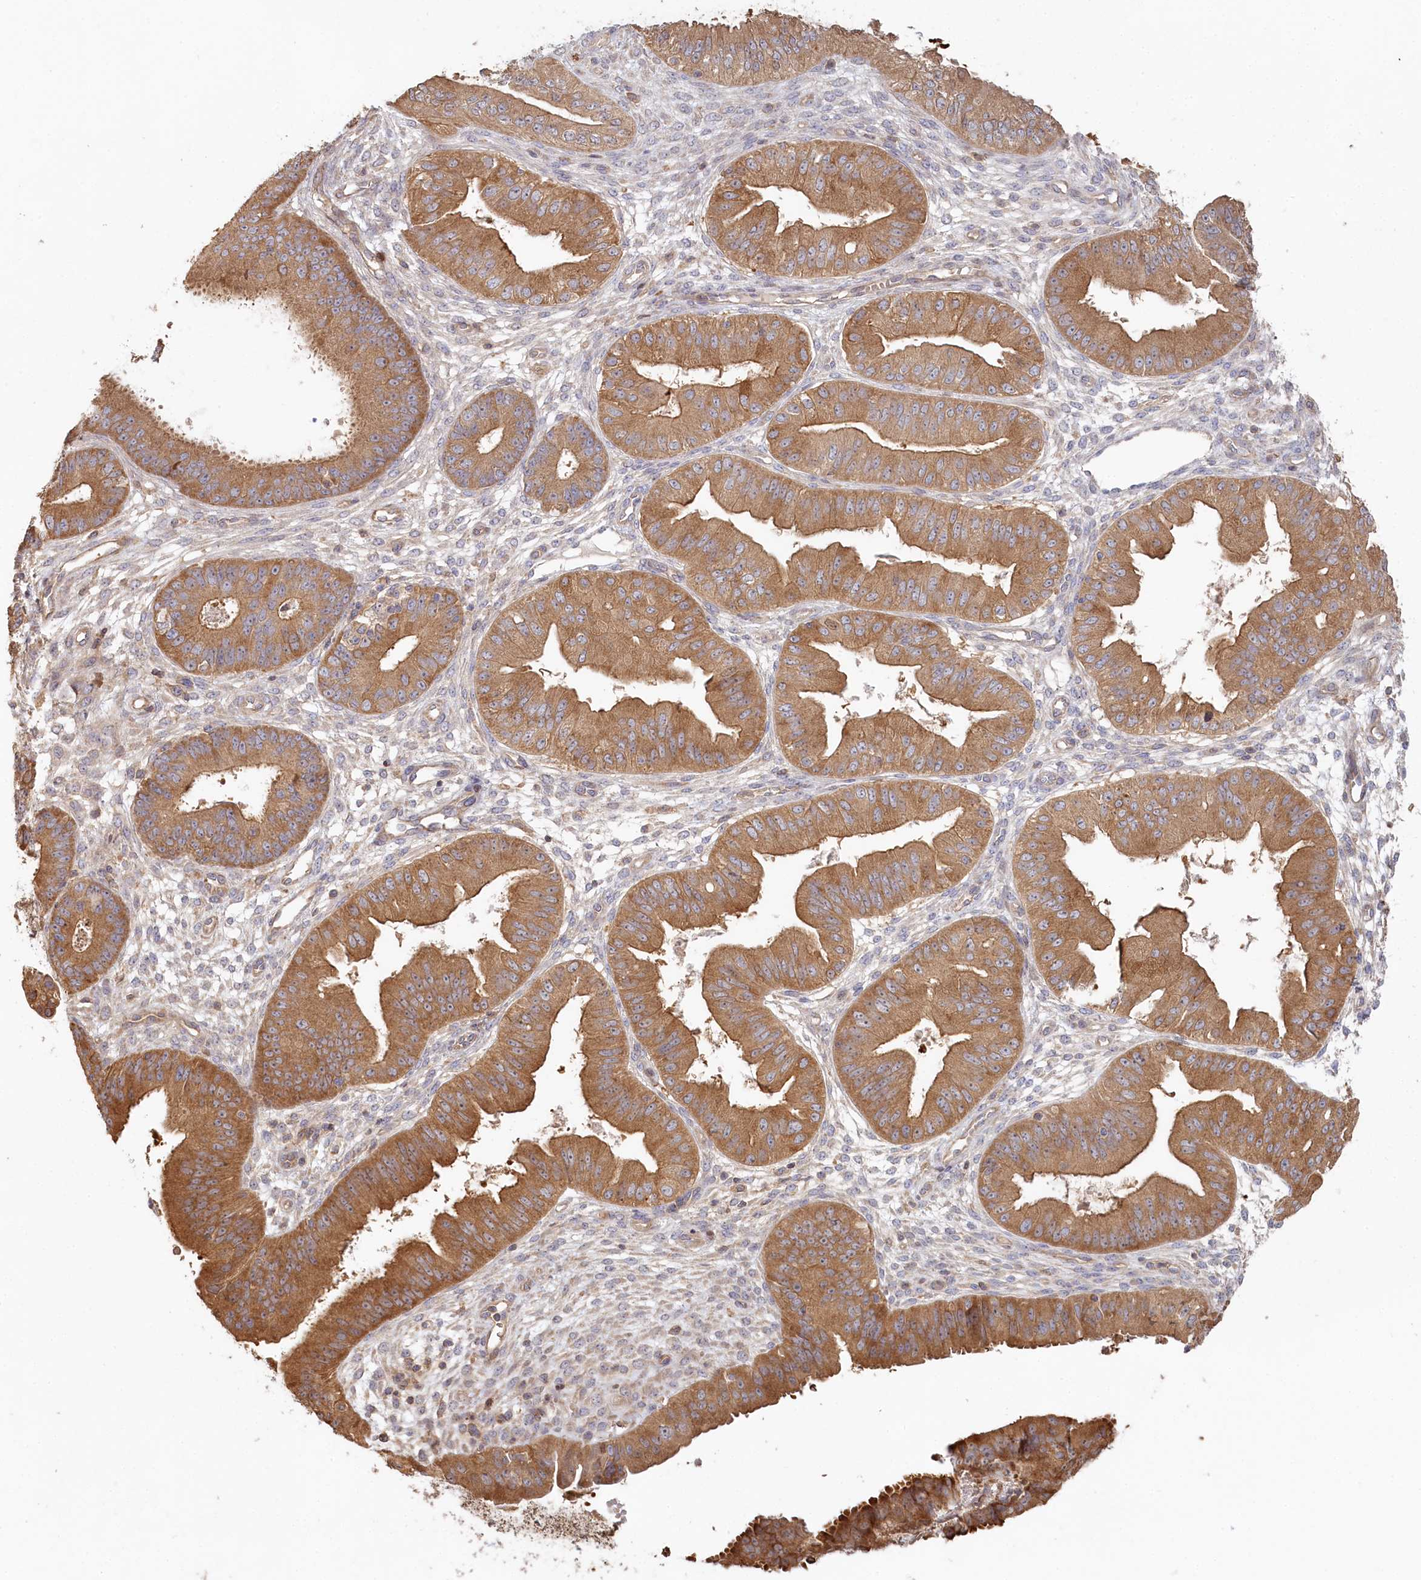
{"staining": {"intensity": "moderate", "quantity": ">75%", "location": "cytoplasmic/membranous"}, "tissue": "ovarian cancer", "cell_type": "Tumor cells", "image_type": "cancer", "snomed": [{"axis": "morphology", "description": "Carcinoma, endometroid"}, {"axis": "topography", "description": "Appendix"}, {"axis": "topography", "description": "Ovary"}], "caption": "High-power microscopy captured an IHC photomicrograph of ovarian cancer (endometroid carcinoma), revealing moderate cytoplasmic/membranous expression in approximately >75% of tumor cells.", "gene": "HAL", "patient": {"sex": "female", "age": 42}}